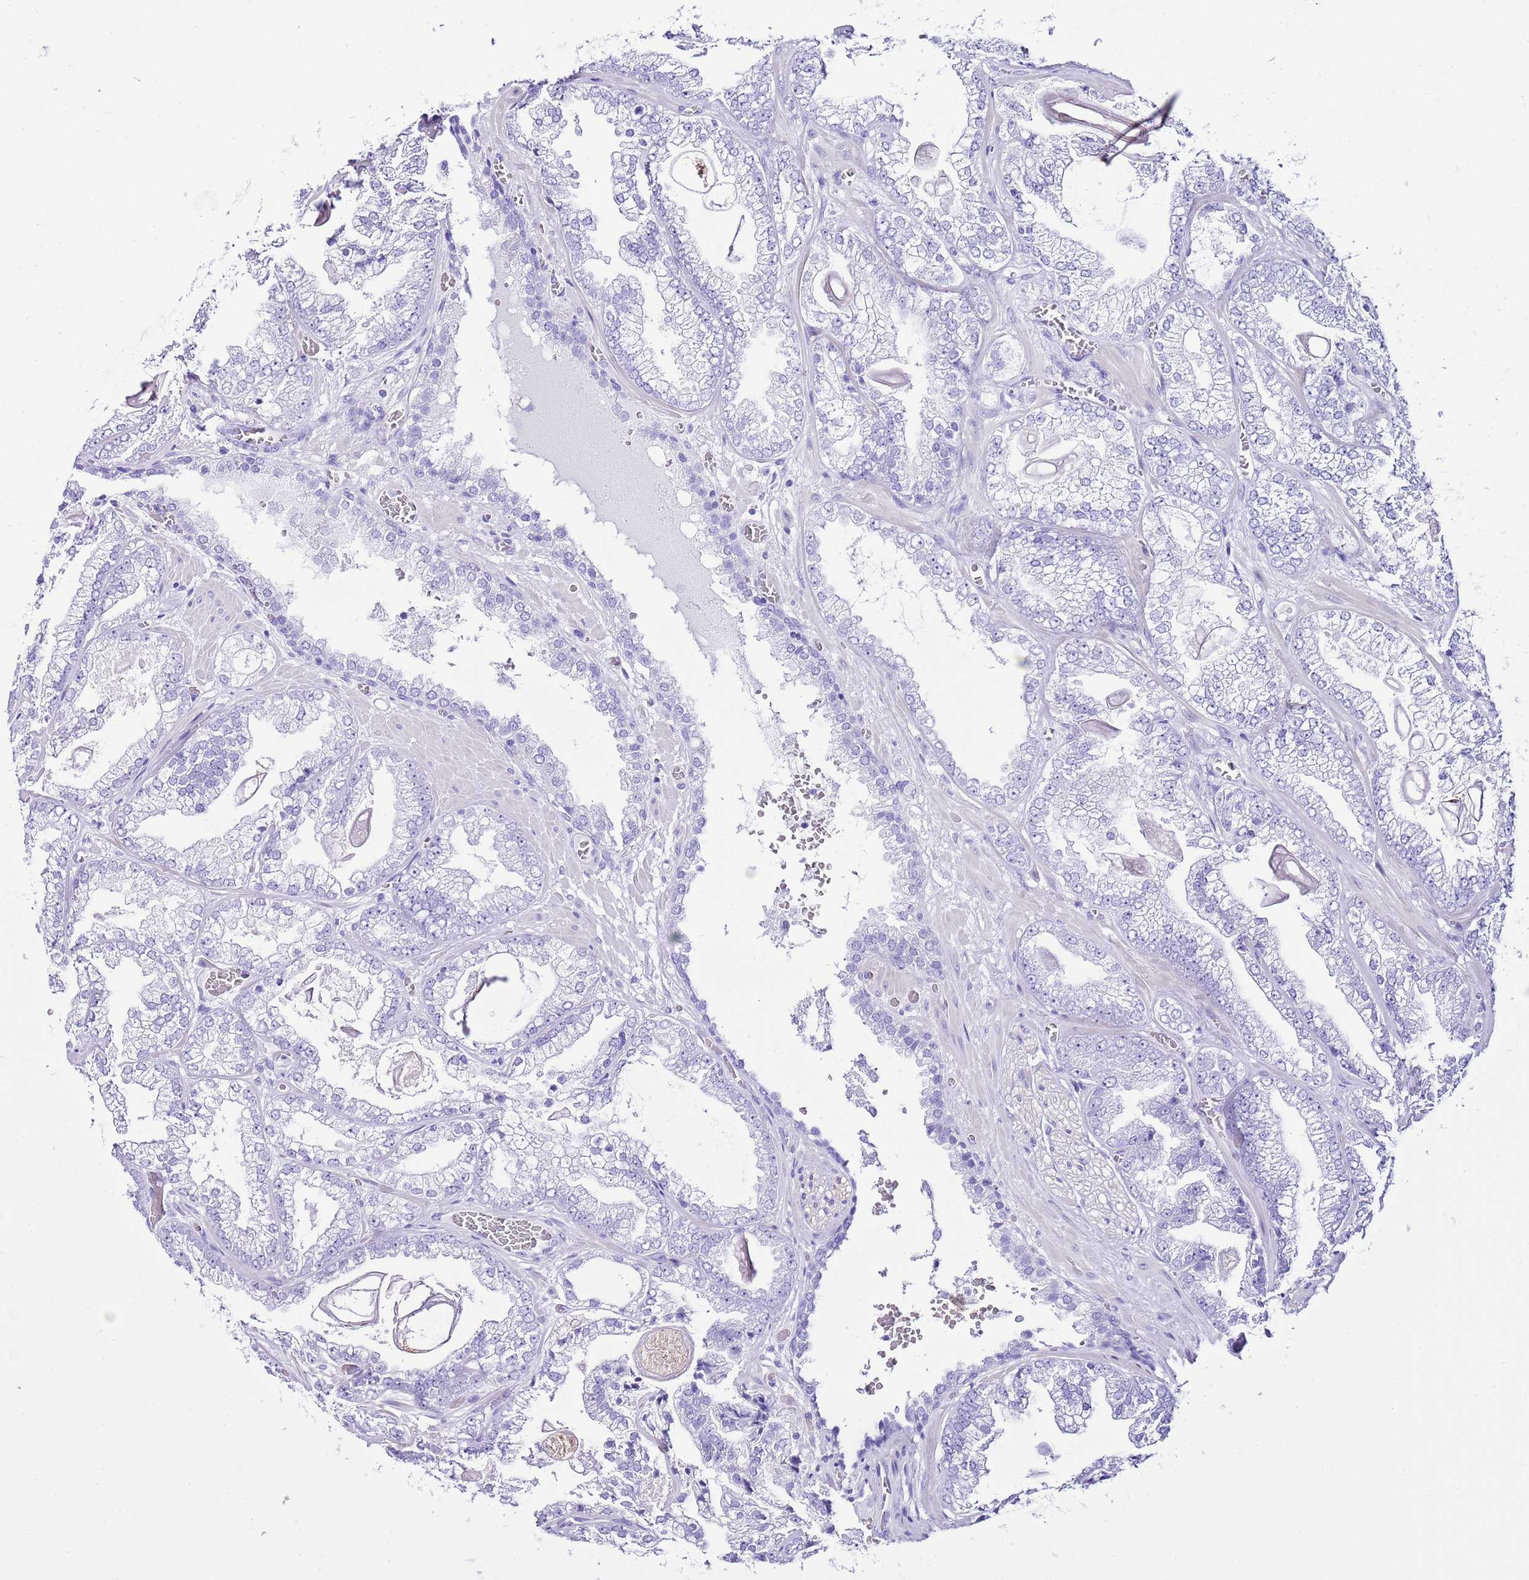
{"staining": {"intensity": "negative", "quantity": "none", "location": "none"}, "tissue": "prostate cancer", "cell_type": "Tumor cells", "image_type": "cancer", "snomed": [{"axis": "morphology", "description": "Adenocarcinoma, Low grade"}, {"axis": "topography", "description": "Prostate"}], "caption": "This histopathology image is of prostate low-grade adenocarcinoma stained with immunohistochemistry (IHC) to label a protein in brown with the nuclei are counter-stained blue. There is no expression in tumor cells. (Brightfield microscopy of DAB immunohistochemistry (IHC) at high magnification).", "gene": "KCNC1", "patient": {"sex": "male", "age": 57}}